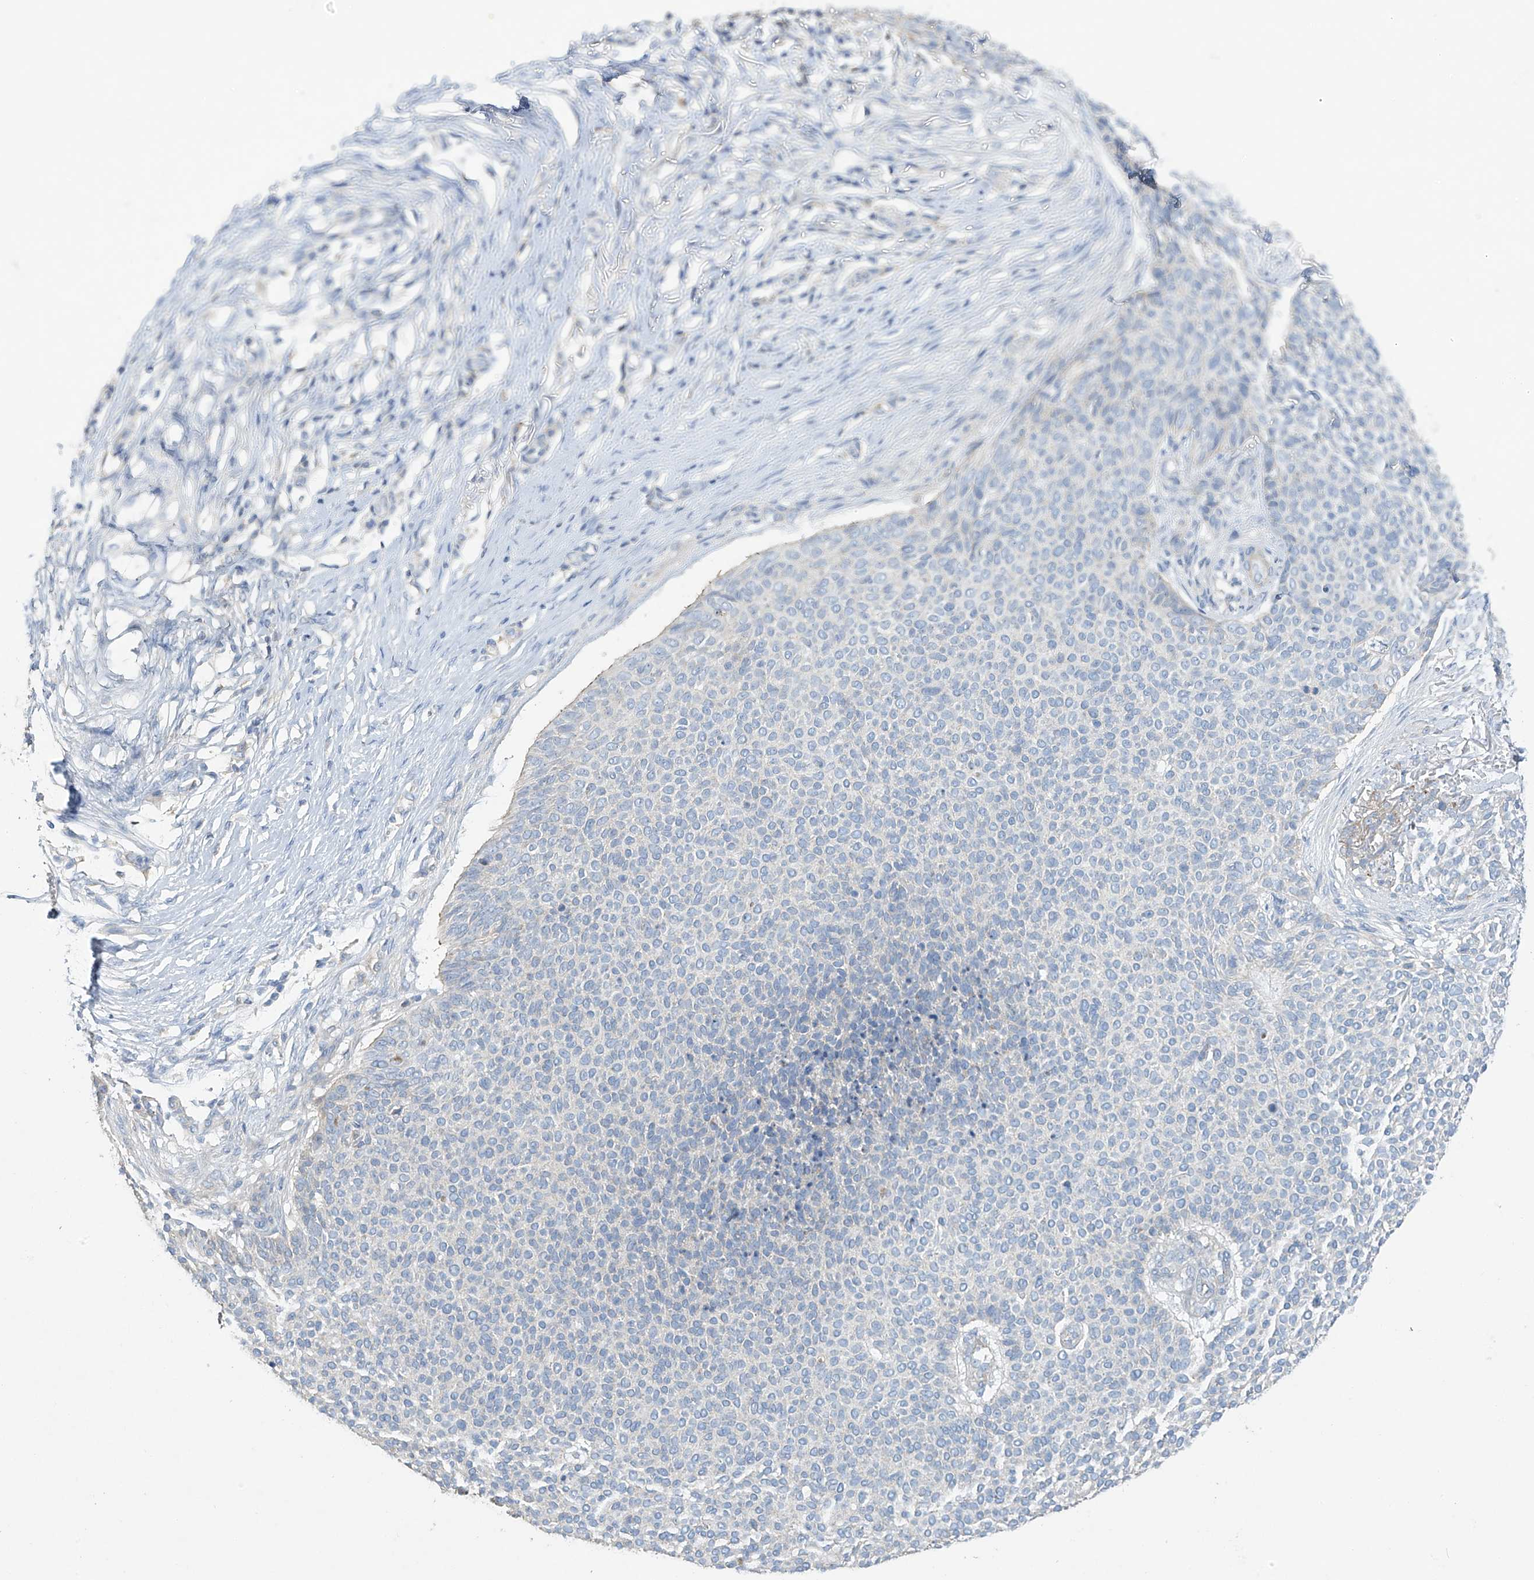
{"staining": {"intensity": "negative", "quantity": "none", "location": "none"}, "tissue": "skin cancer", "cell_type": "Tumor cells", "image_type": "cancer", "snomed": [{"axis": "morphology", "description": "Normal tissue, NOS"}, {"axis": "morphology", "description": "Basal cell carcinoma"}, {"axis": "topography", "description": "Skin"}], "caption": "A histopathology image of human skin cancer is negative for staining in tumor cells.", "gene": "PRSS12", "patient": {"sex": "male", "age": 50}}